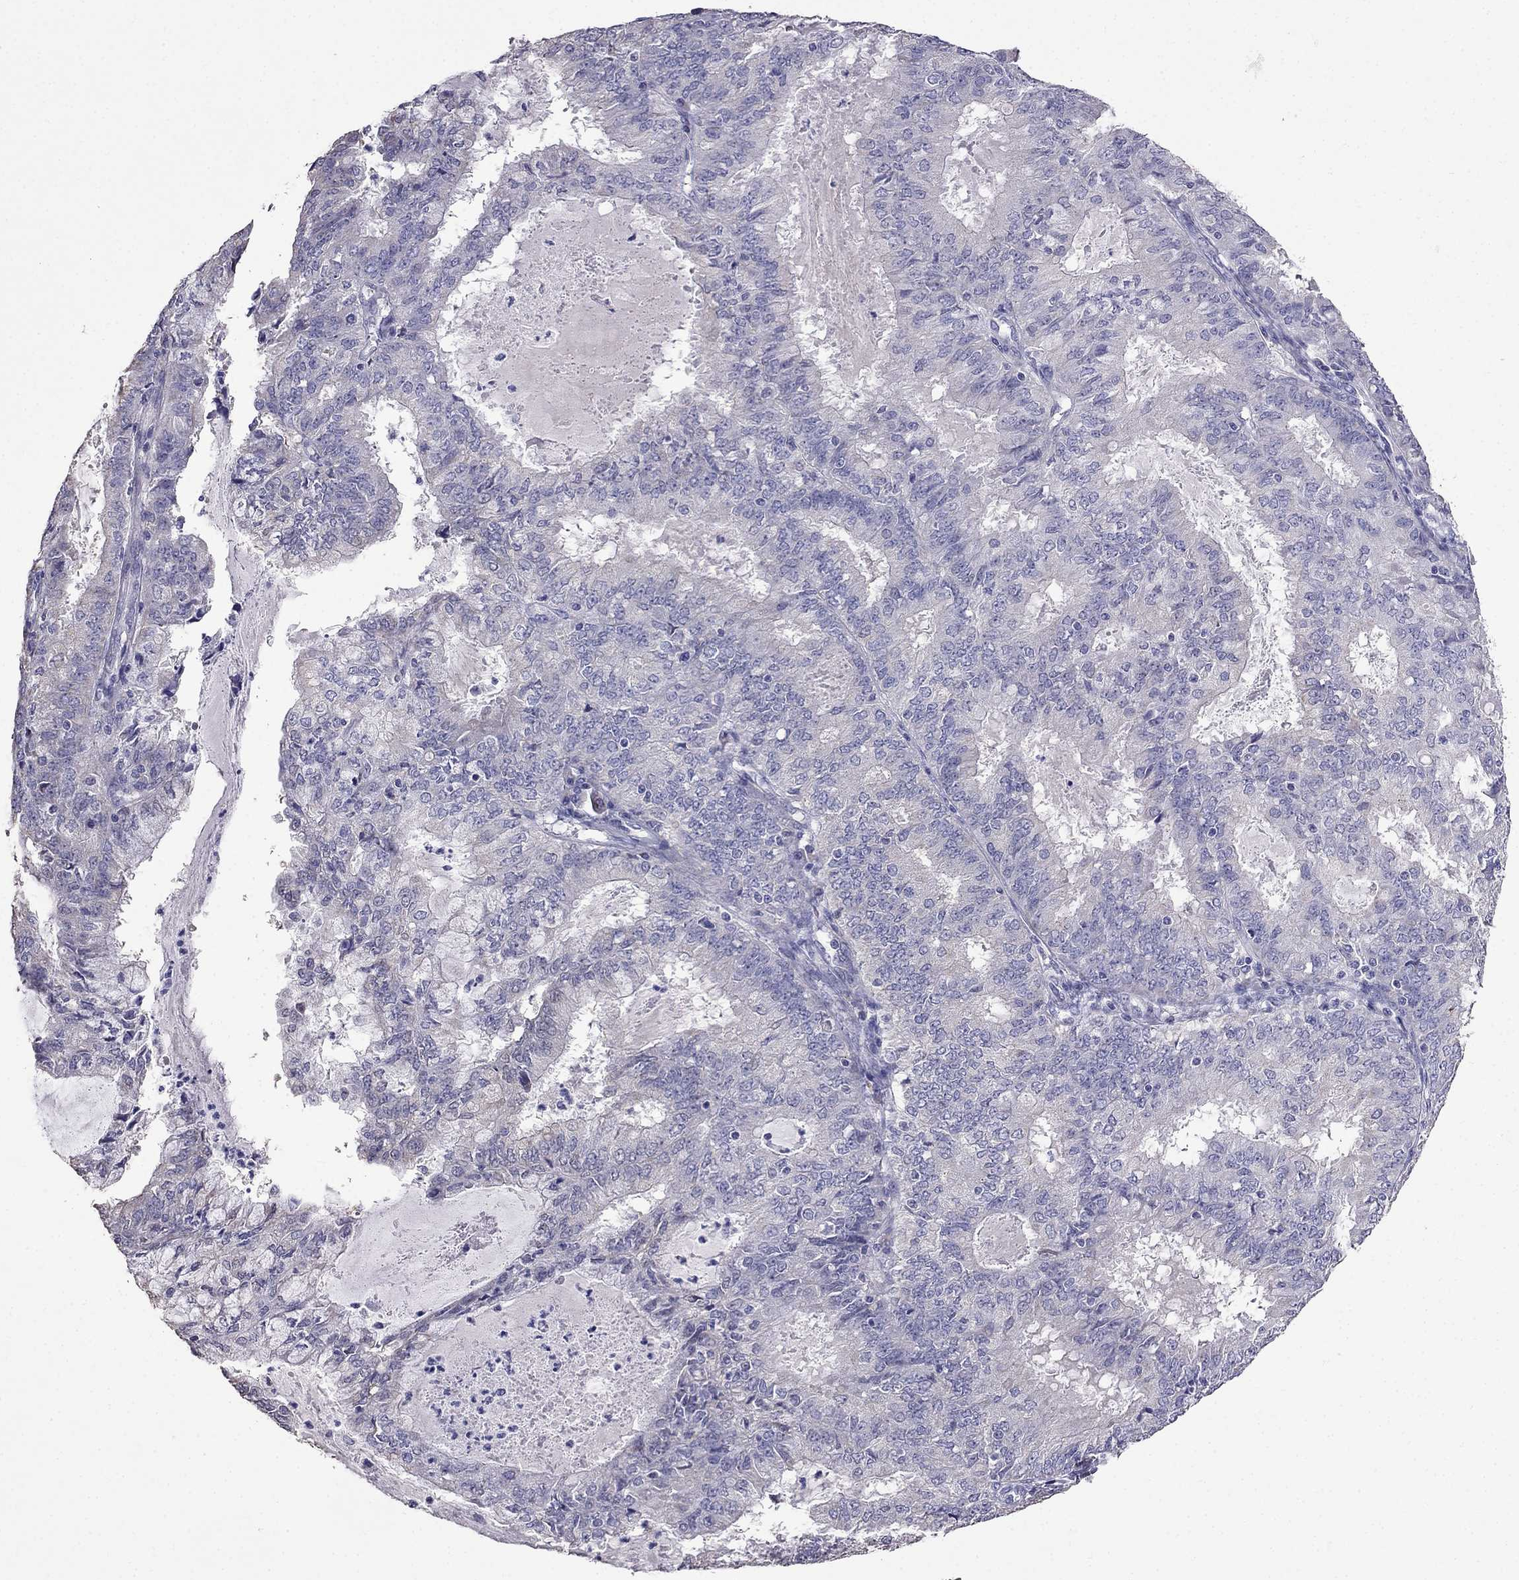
{"staining": {"intensity": "negative", "quantity": "none", "location": "none"}, "tissue": "endometrial cancer", "cell_type": "Tumor cells", "image_type": "cancer", "snomed": [{"axis": "morphology", "description": "Adenocarcinoma, NOS"}, {"axis": "topography", "description": "Endometrium"}], "caption": "Tumor cells are negative for protein expression in human adenocarcinoma (endometrial).", "gene": "AK5", "patient": {"sex": "female", "age": 57}}